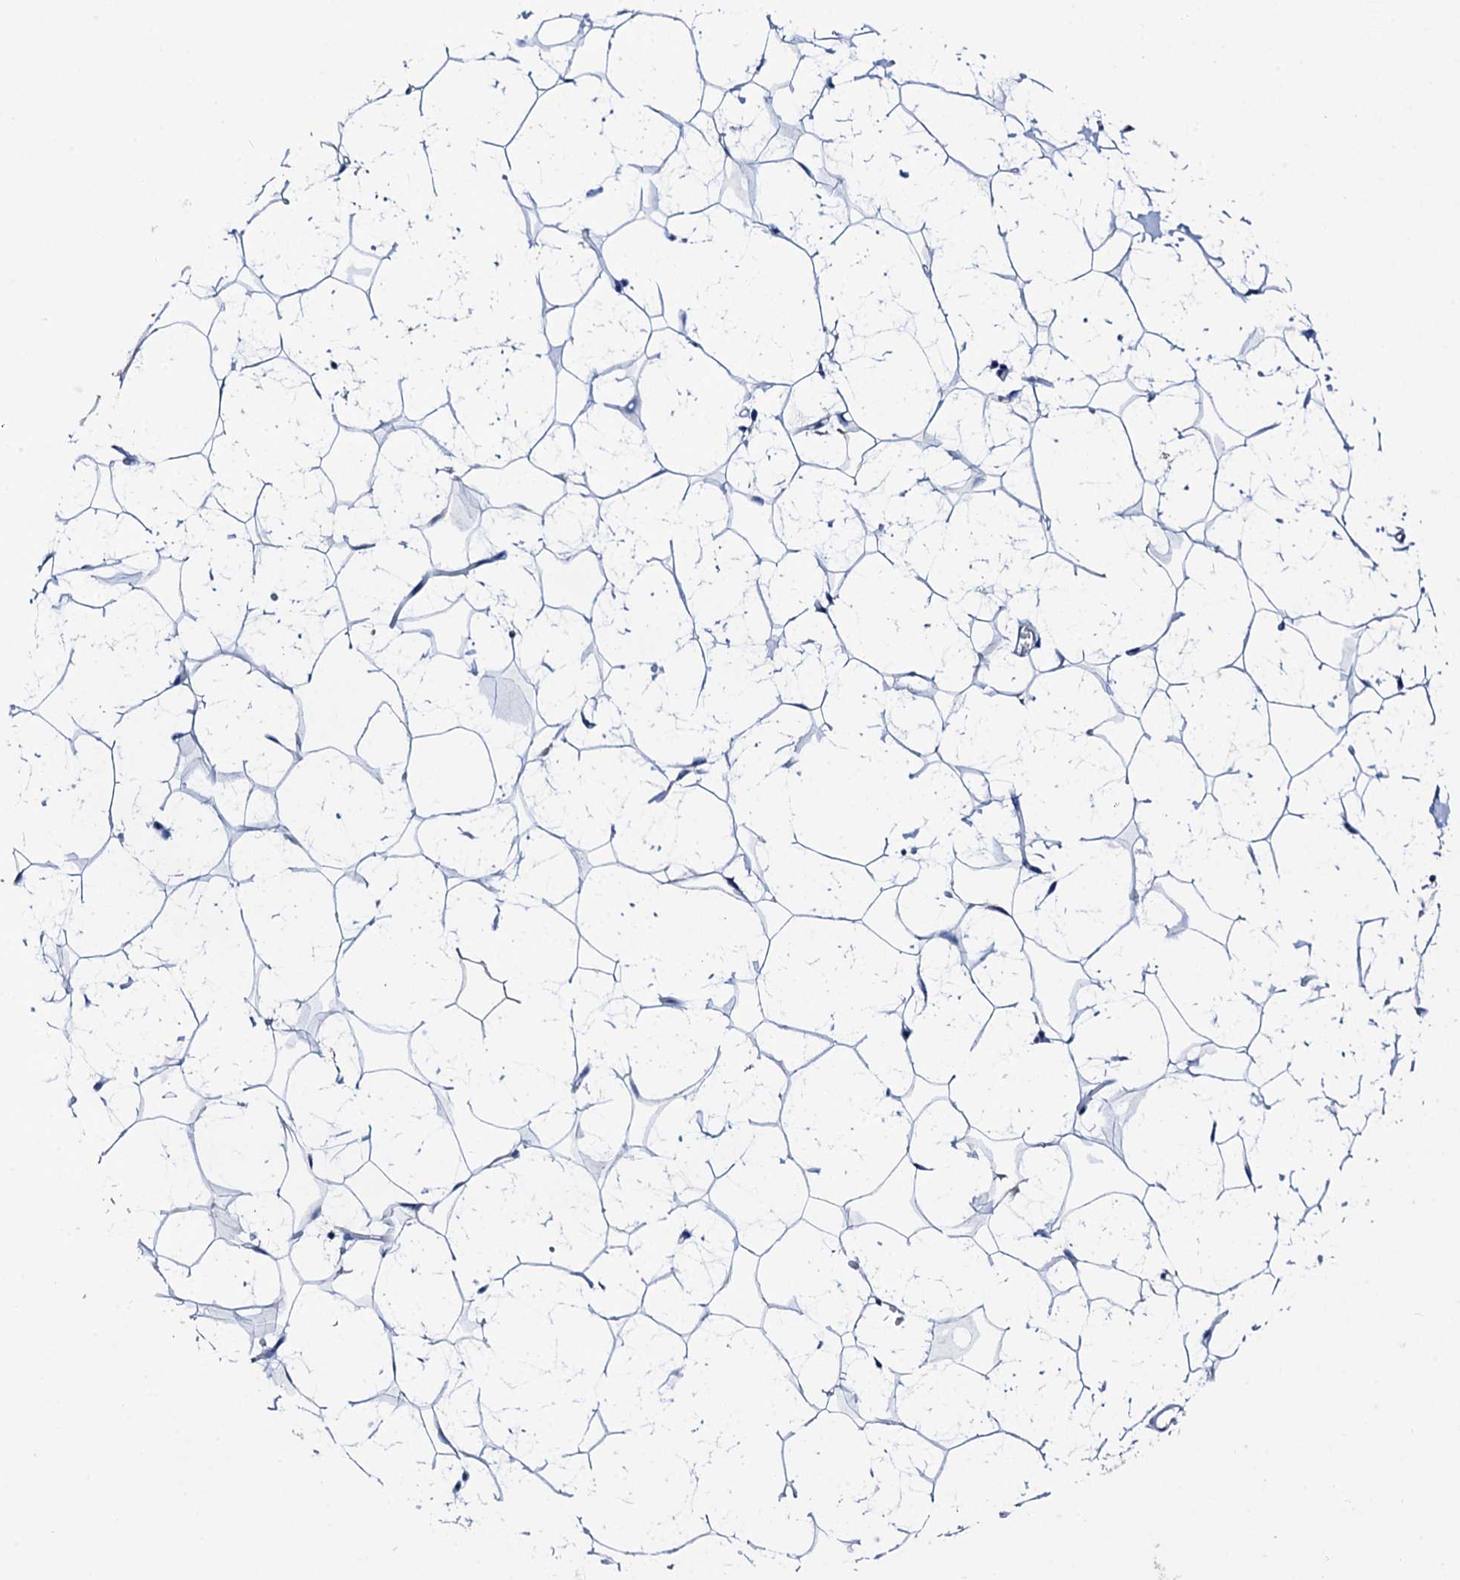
{"staining": {"intensity": "negative", "quantity": "none", "location": "none"}, "tissue": "adipose tissue", "cell_type": "Adipocytes", "image_type": "normal", "snomed": [{"axis": "morphology", "description": "Normal tissue, NOS"}, {"axis": "topography", "description": "Breast"}], "caption": "Adipocytes show no significant protein positivity in benign adipose tissue. Brightfield microscopy of IHC stained with DAB (brown) and hematoxylin (blue), captured at high magnification.", "gene": "GLB1L3", "patient": {"sex": "female", "age": 26}}